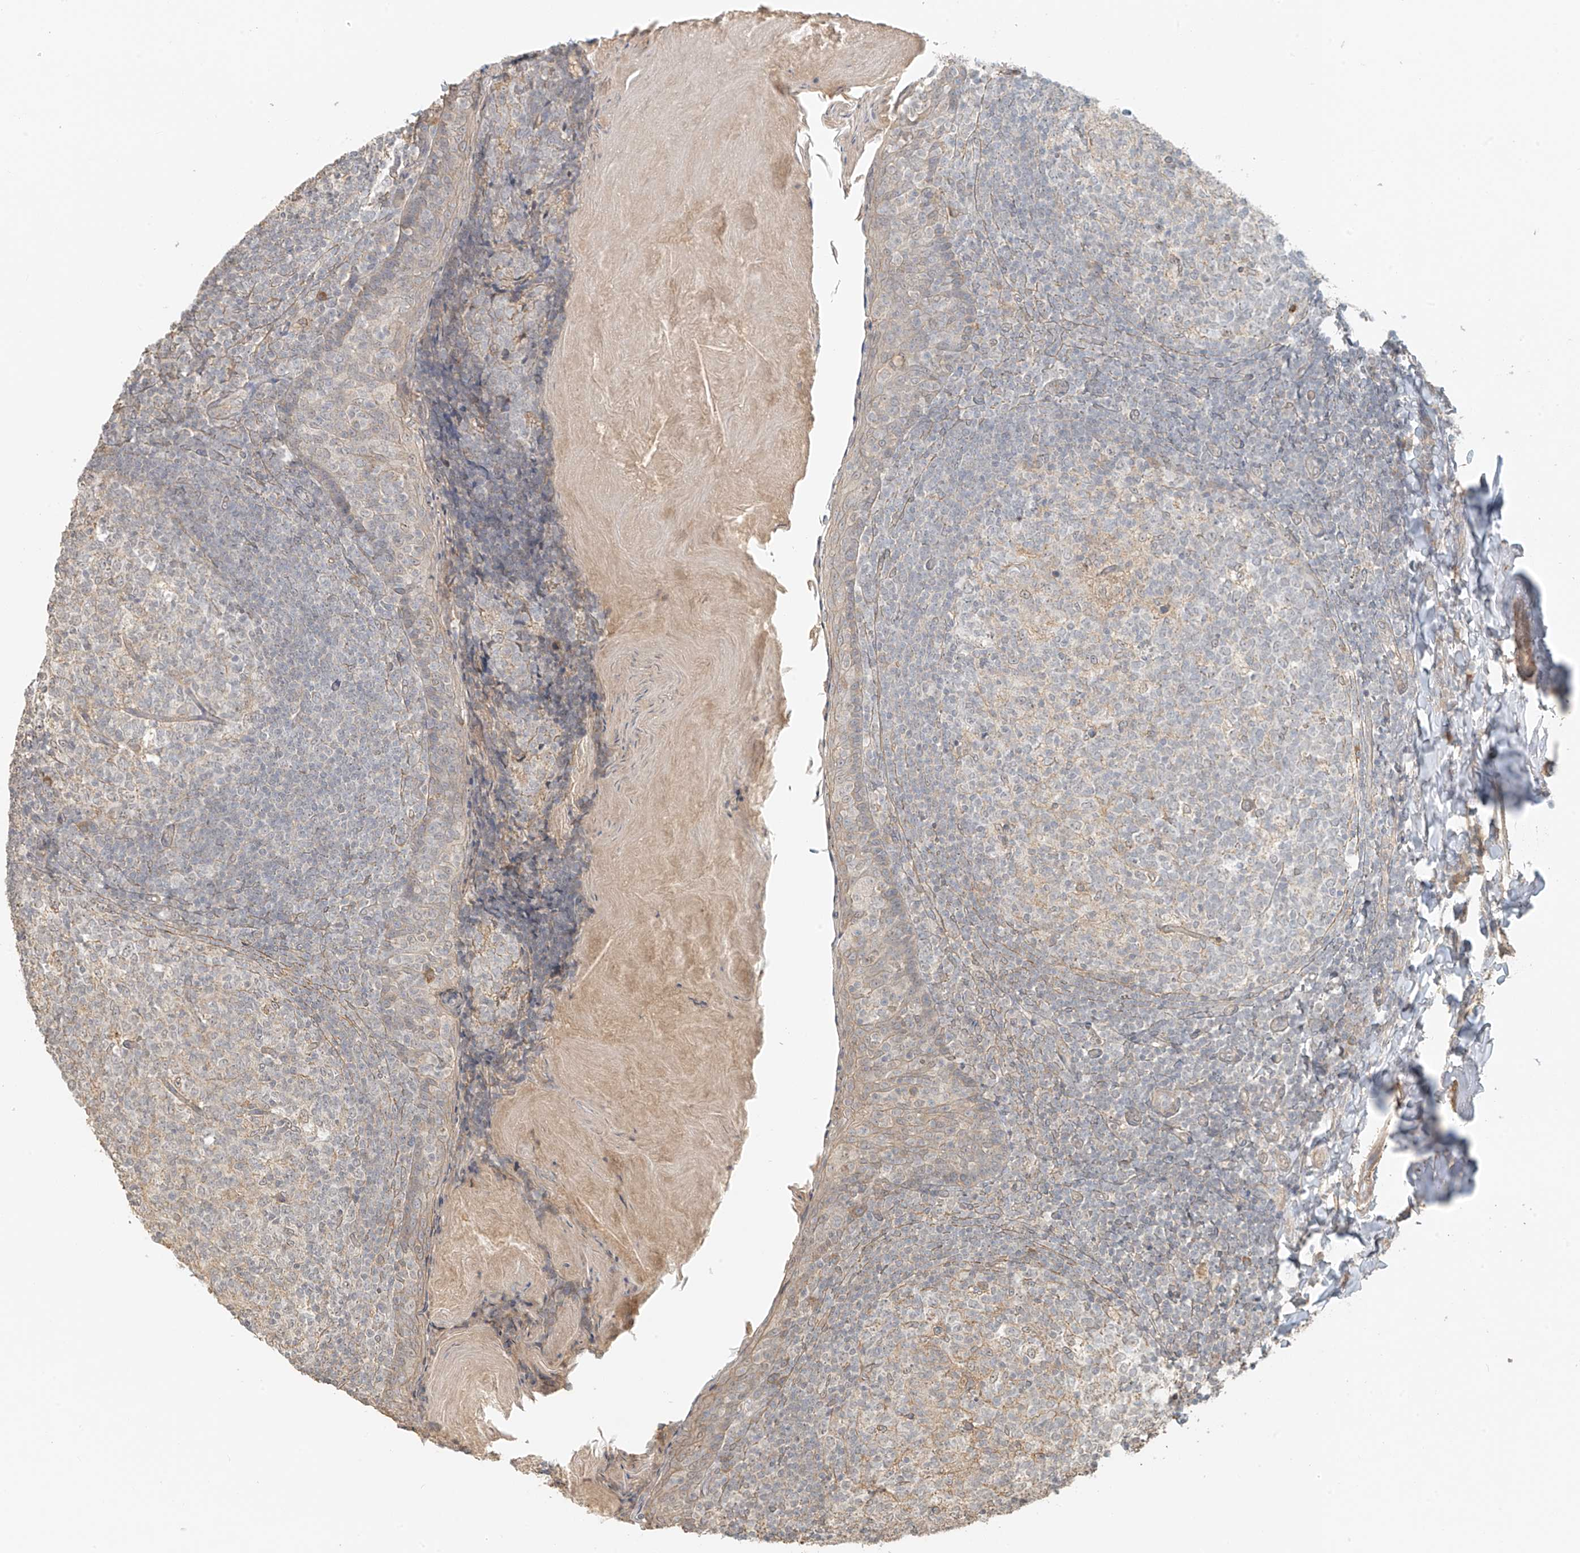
{"staining": {"intensity": "weak", "quantity": "<25%", "location": "cytoplasmic/membranous"}, "tissue": "tonsil", "cell_type": "Germinal center cells", "image_type": "normal", "snomed": [{"axis": "morphology", "description": "Normal tissue, NOS"}, {"axis": "topography", "description": "Tonsil"}], "caption": "Immunohistochemistry photomicrograph of benign tonsil: tonsil stained with DAB exhibits no significant protein positivity in germinal center cells. (DAB (3,3'-diaminobenzidine) immunohistochemistry visualized using brightfield microscopy, high magnification).", "gene": "ABCD1", "patient": {"sex": "female", "age": 19}}